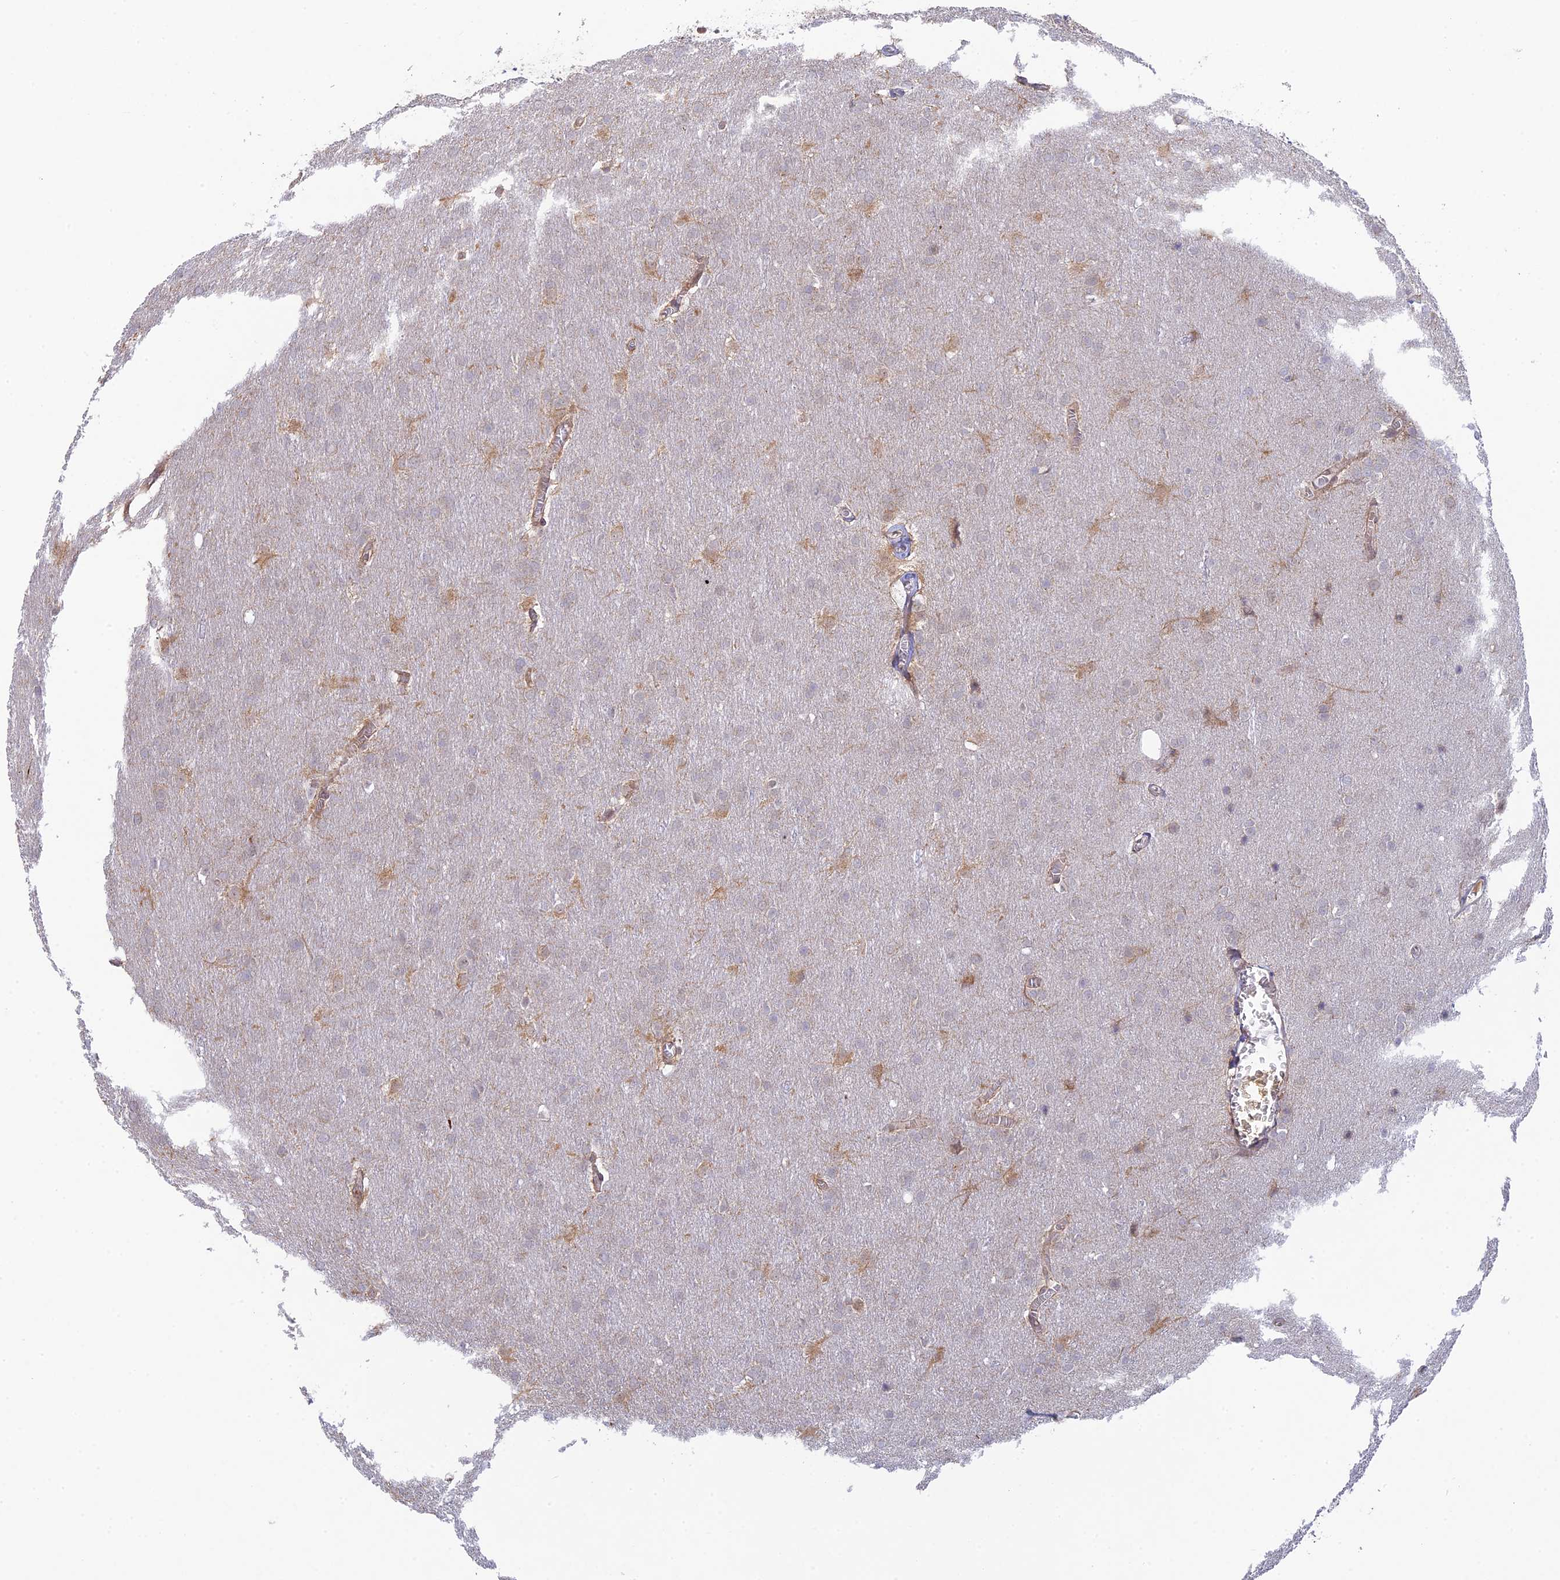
{"staining": {"intensity": "negative", "quantity": "none", "location": "none"}, "tissue": "glioma", "cell_type": "Tumor cells", "image_type": "cancer", "snomed": [{"axis": "morphology", "description": "Glioma, malignant, Low grade"}, {"axis": "topography", "description": "Brain"}], "caption": "The micrograph reveals no staining of tumor cells in glioma. Brightfield microscopy of immunohistochemistry stained with DAB (3,3'-diaminobenzidine) (brown) and hematoxylin (blue), captured at high magnification.", "gene": "INCA1", "patient": {"sex": "female", "age": 32}}